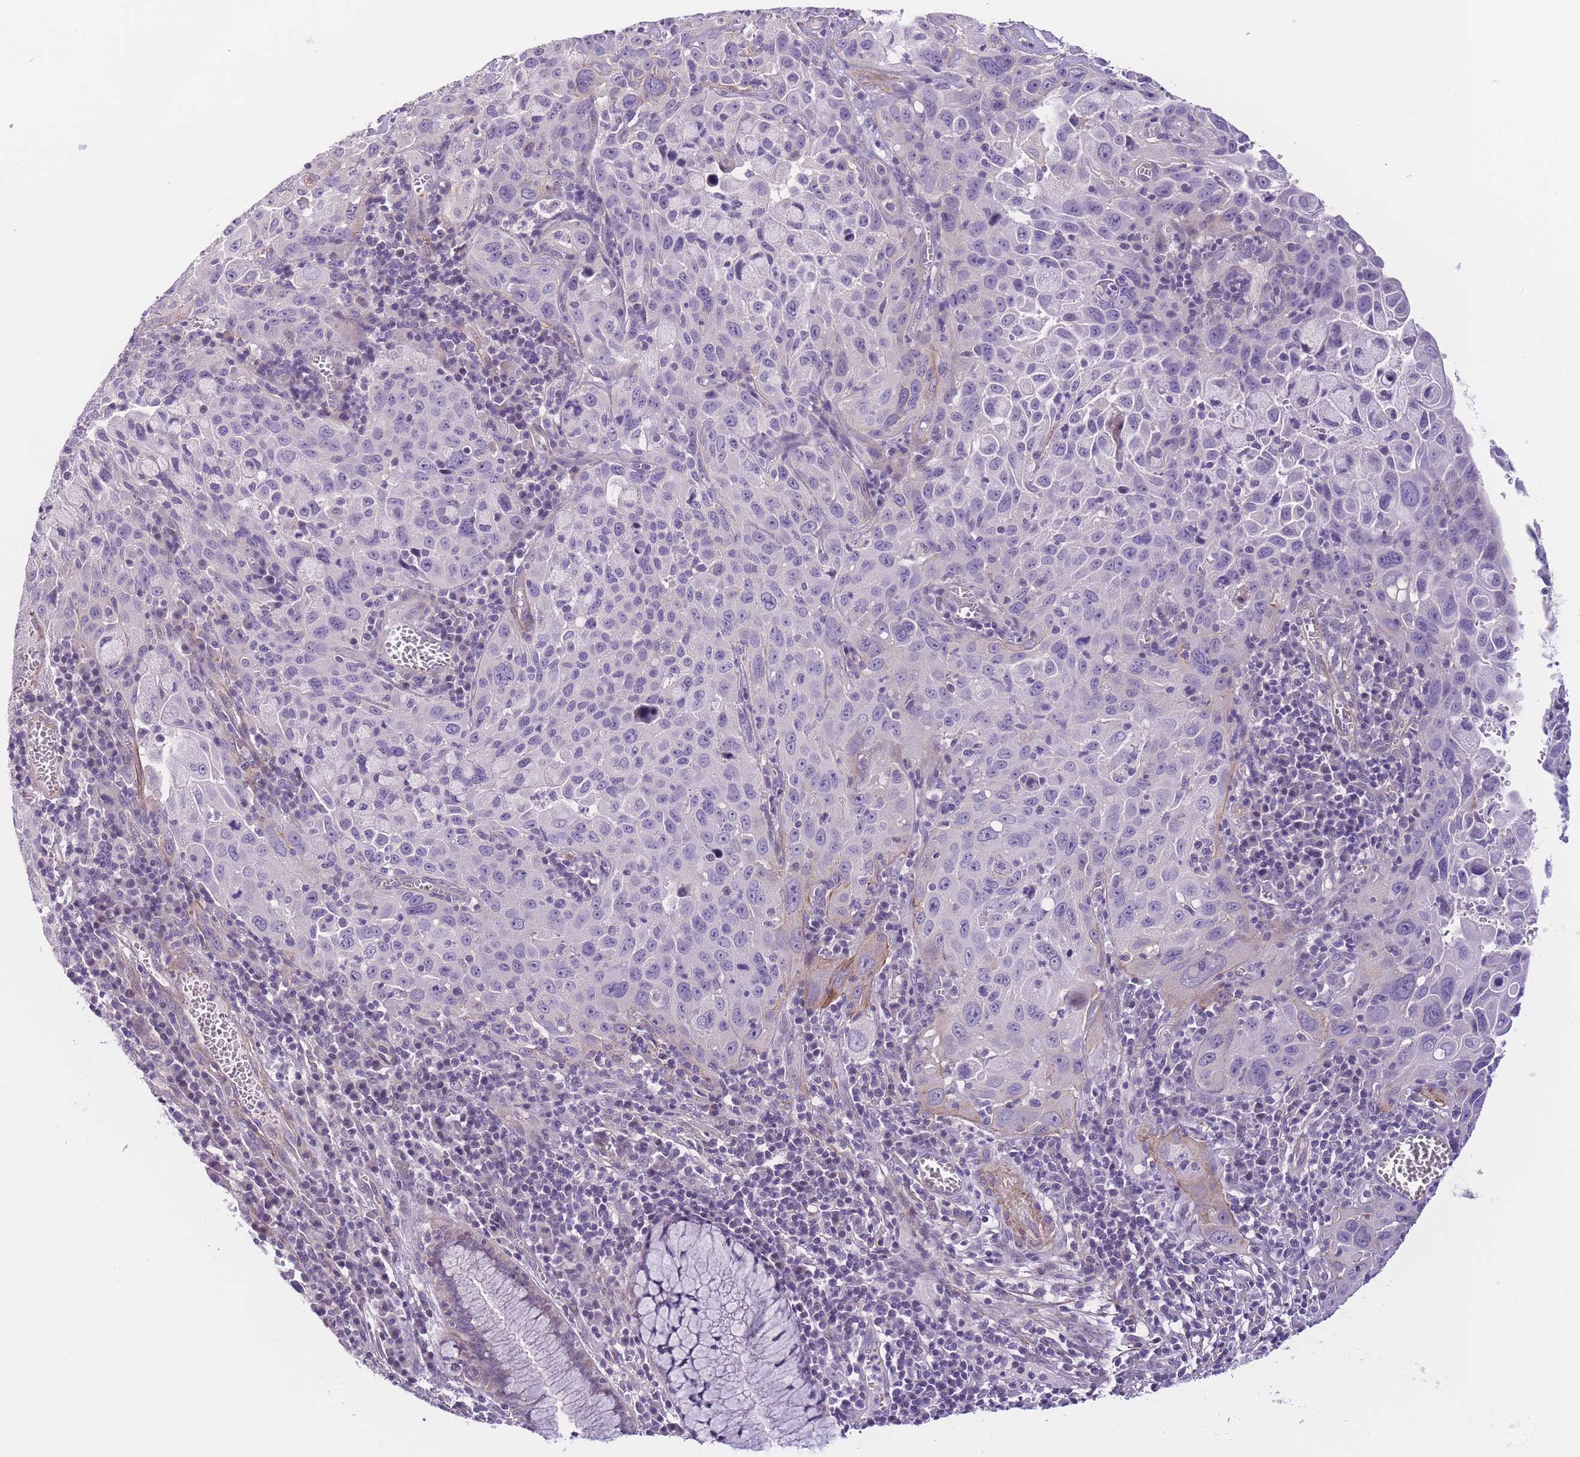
{"staining": {"intensity": "negative", "quantity": "none", "location": "none"}, "tissue": "cervical cancer", "cell_type": "Tumor cells", "image_type": "cancer", "snomed": [{"axis": "morphology", "description": "Squamous cell carcinoma, NOS"}, {"axis": "topography", "description": "Cervix"}], "caption": "Tumor cells are negative for brown protein staining in cervical cancer (squamous cell carcinoma).", "gene": "FAM124A", "patient": {"sex": "female", "age": 42}}